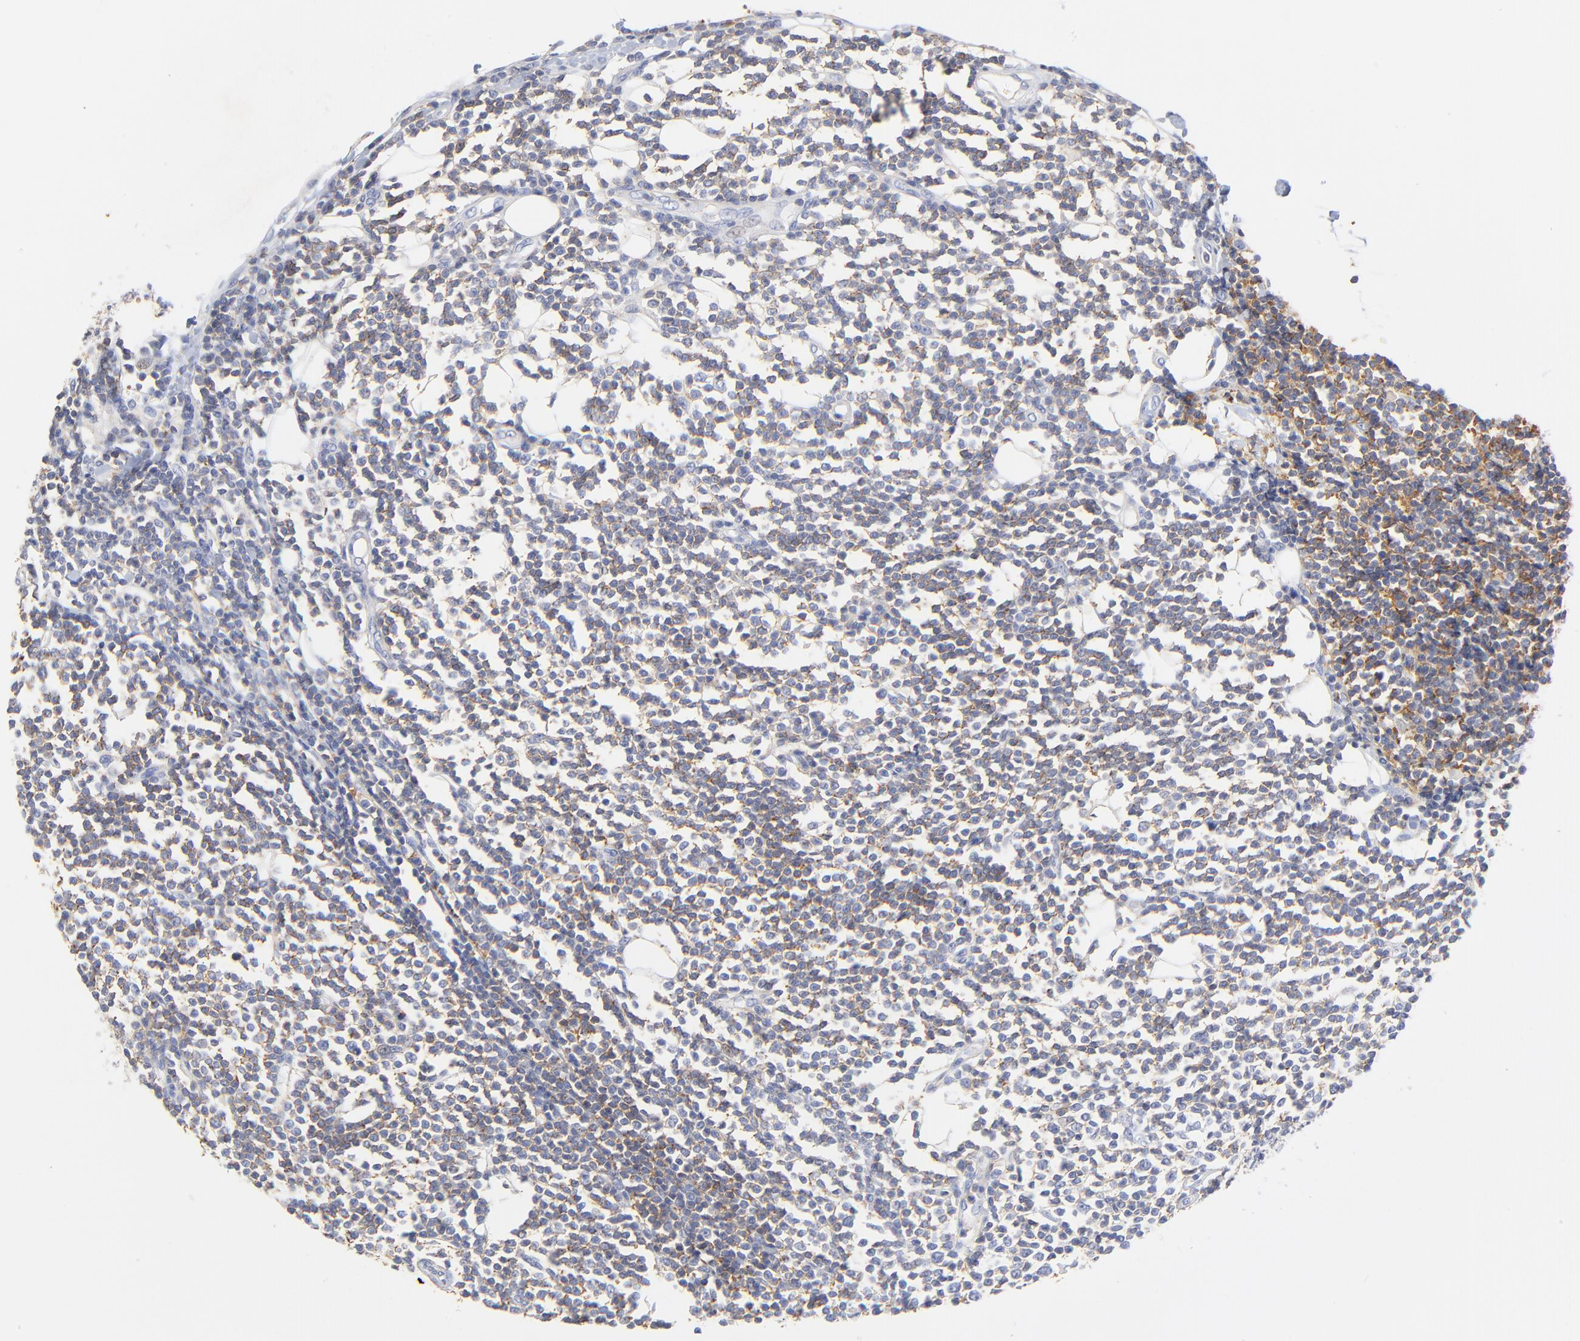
{"staining": {"intensity": "weak", "quantity": "<25%", "location": "cytoplasmic/membranous"}, "tissue": "lymphoma", "cell_type": "Tumor cells", "image_type": "cancer", "snomed": [{"axis": "morphology", "description": "Malignant lymphoma, non-Hodgkin's type, Low grade"}, {"axis": "topography", "description": "Soft tissue"}], "caption": "This is an immunohistochemistry (IHC) micrograph of human malignant lymphoma, non-Hodgkin's type (low-grade). There is no positivity in tumor cells.", "gene": "MDGA2", "patient": {"sex": "male", "age": 92}}